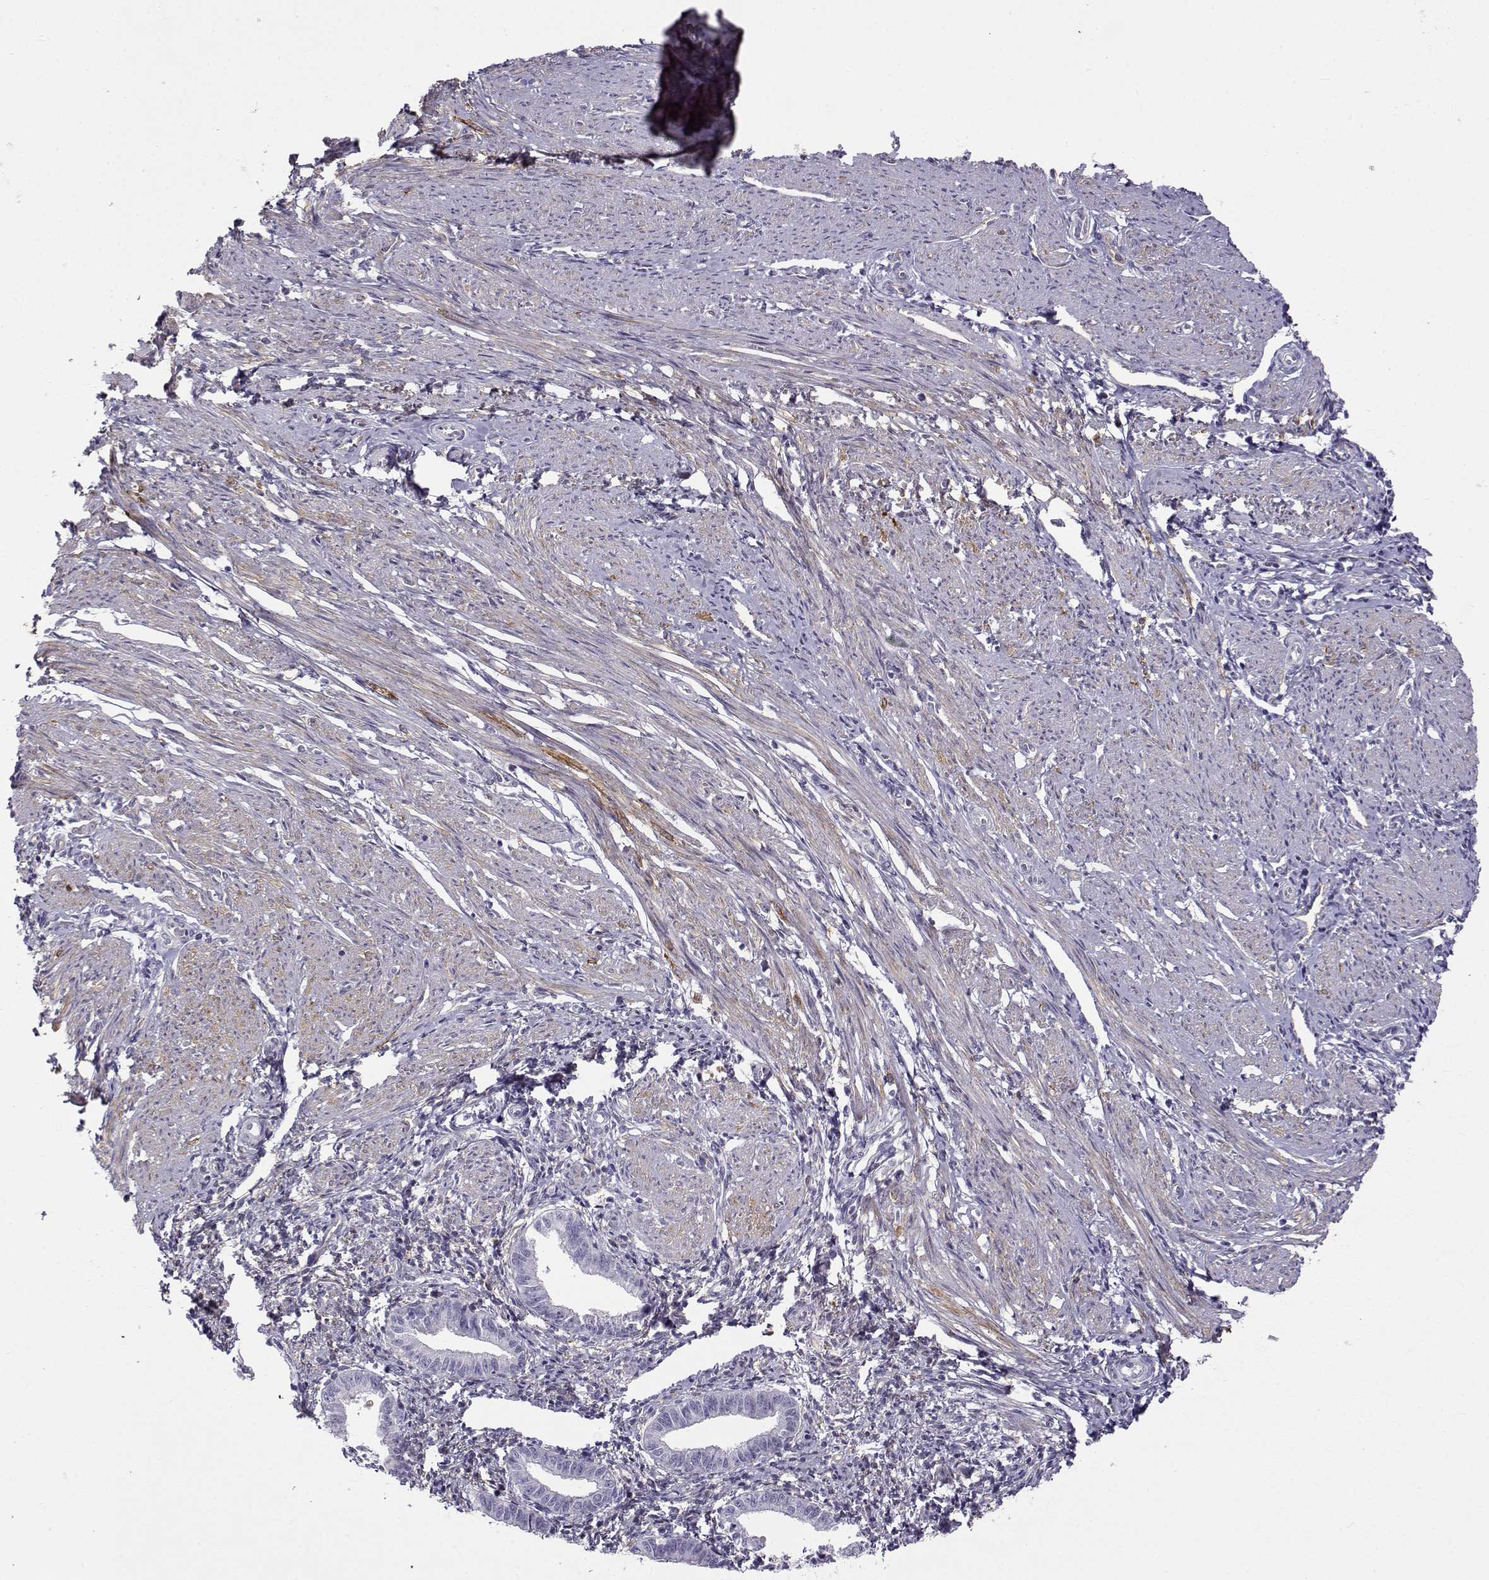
{"staining": {"intensity": "moderate", "quantity": "<25%", "location": "cytoplasmic/membranous"}, "tissue": "endometrium", "cell_type": "Cells in endometrial stroma", "image_type": "normal", "snomed": [{"axis": "morphology", "description": "Normal tissue, NOS"}, {"axis": "topography", "description": "Endometrium"}], "caption": "Cells in endometrial stroma exhibit low levels of moderate cytoplasmic/membranous expression in about <25% of cells in unremarkable human endometrium.", "gene": "BACH1", "patient": {"sex": "female", "age": 37}}